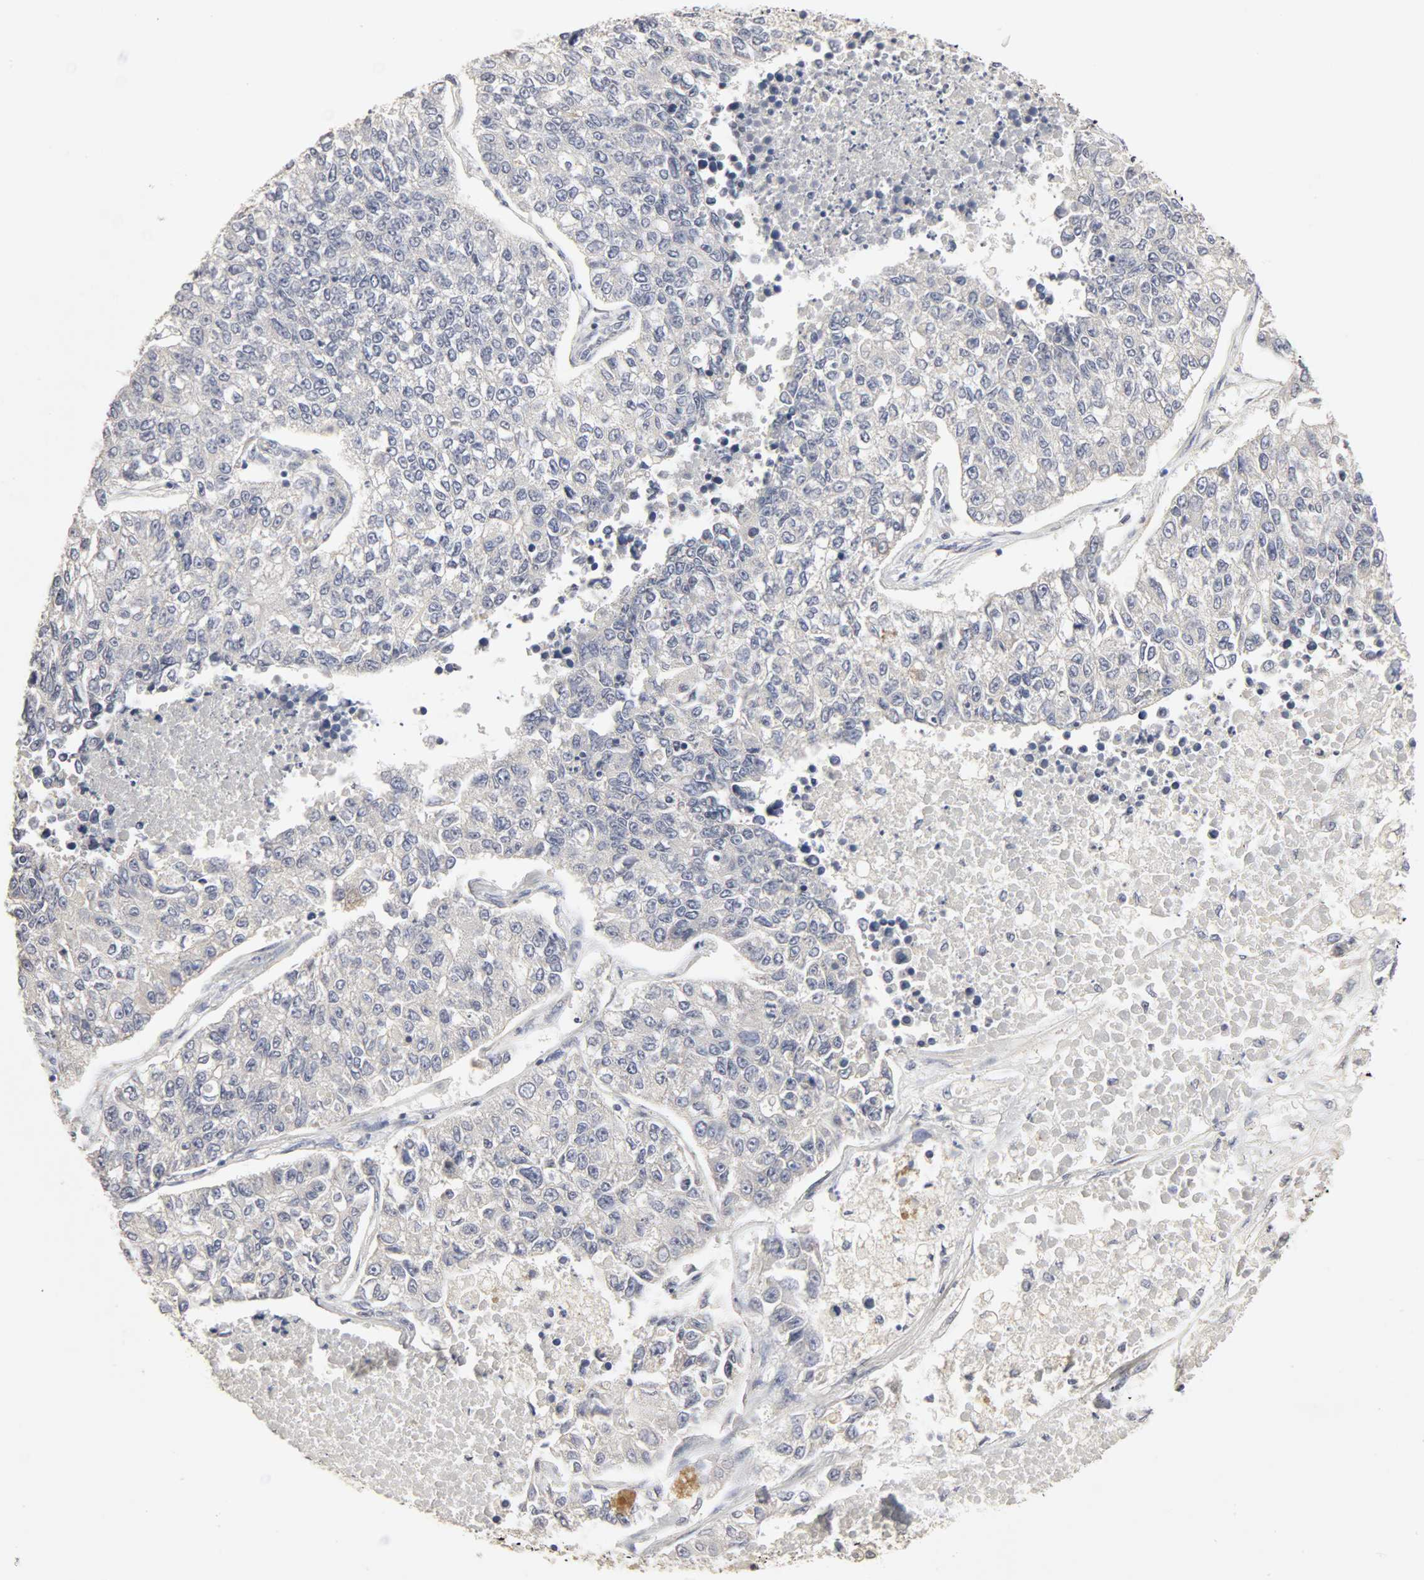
{"staining": {"intensity": "negative", "quantity": "none", "location": "none"}, "tissue": "lung cancer", "cell_type": "Tumor cells", "image_type": "cancer", "snomed": [{"axis": "morphology", "description": "Adenocarcinoma, NOS"}, {"axis": "topography", "description": "Lung"}], "caption": "This is an IHC photomicrograph of human lung adenocarcinoma. There is no positivity in tumor cells.", "gene": "SLC10A2", "patient": {"sex": "male", "age": 49}}